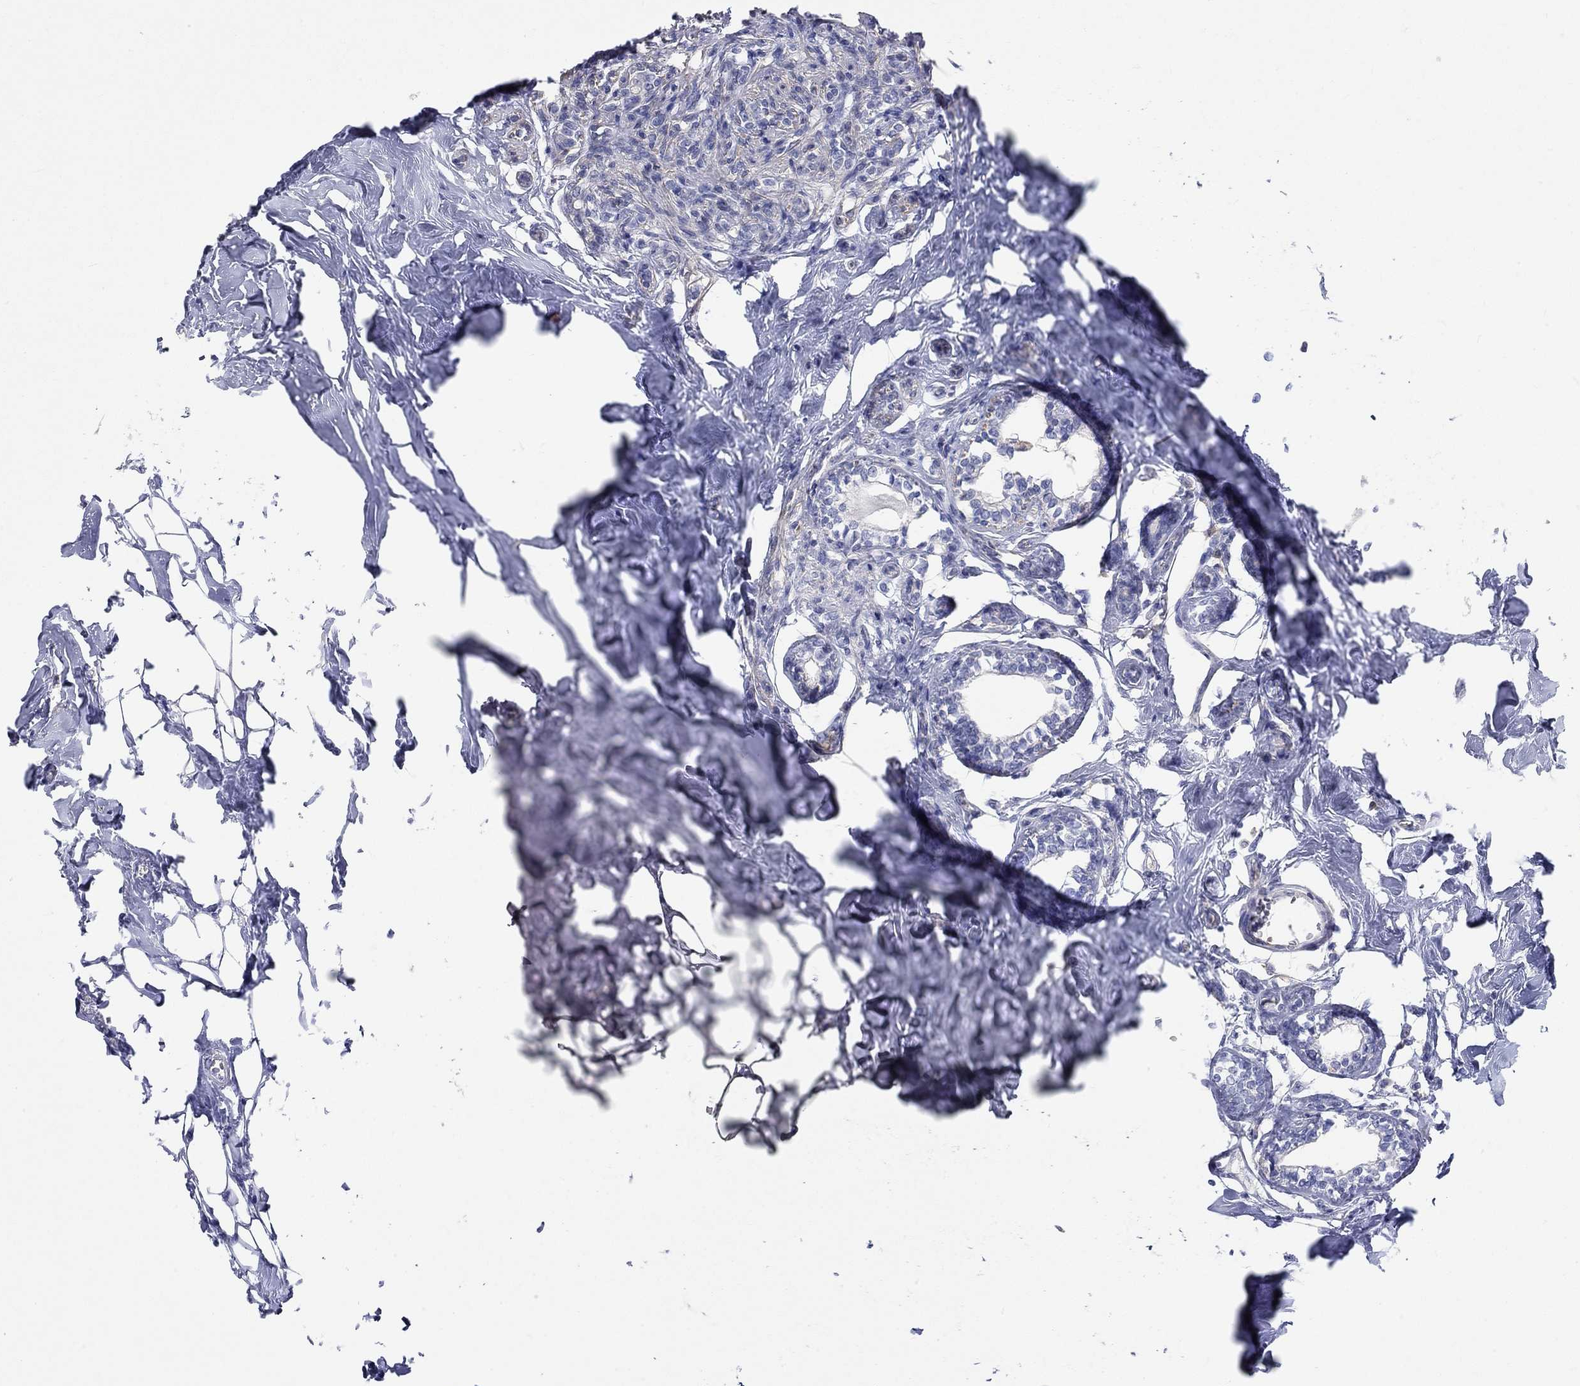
{"staining": {"intensity": "negative", "quantity": "none", "location": "none"}, "tissue": "breast cancer", "cell_type": "Tumor cells", "image_type": "cancer", "snomed": [{"axis": "morphology", "description": "Duct carcinoma"}, {"axis": "topography", "description": "Breast"}], "caption": "The histopathology image reveals no significant expression in tumor cells of breast cancer.", "gene": "PCDHGA10", "patient": {"sex": "female", "age": 83}}